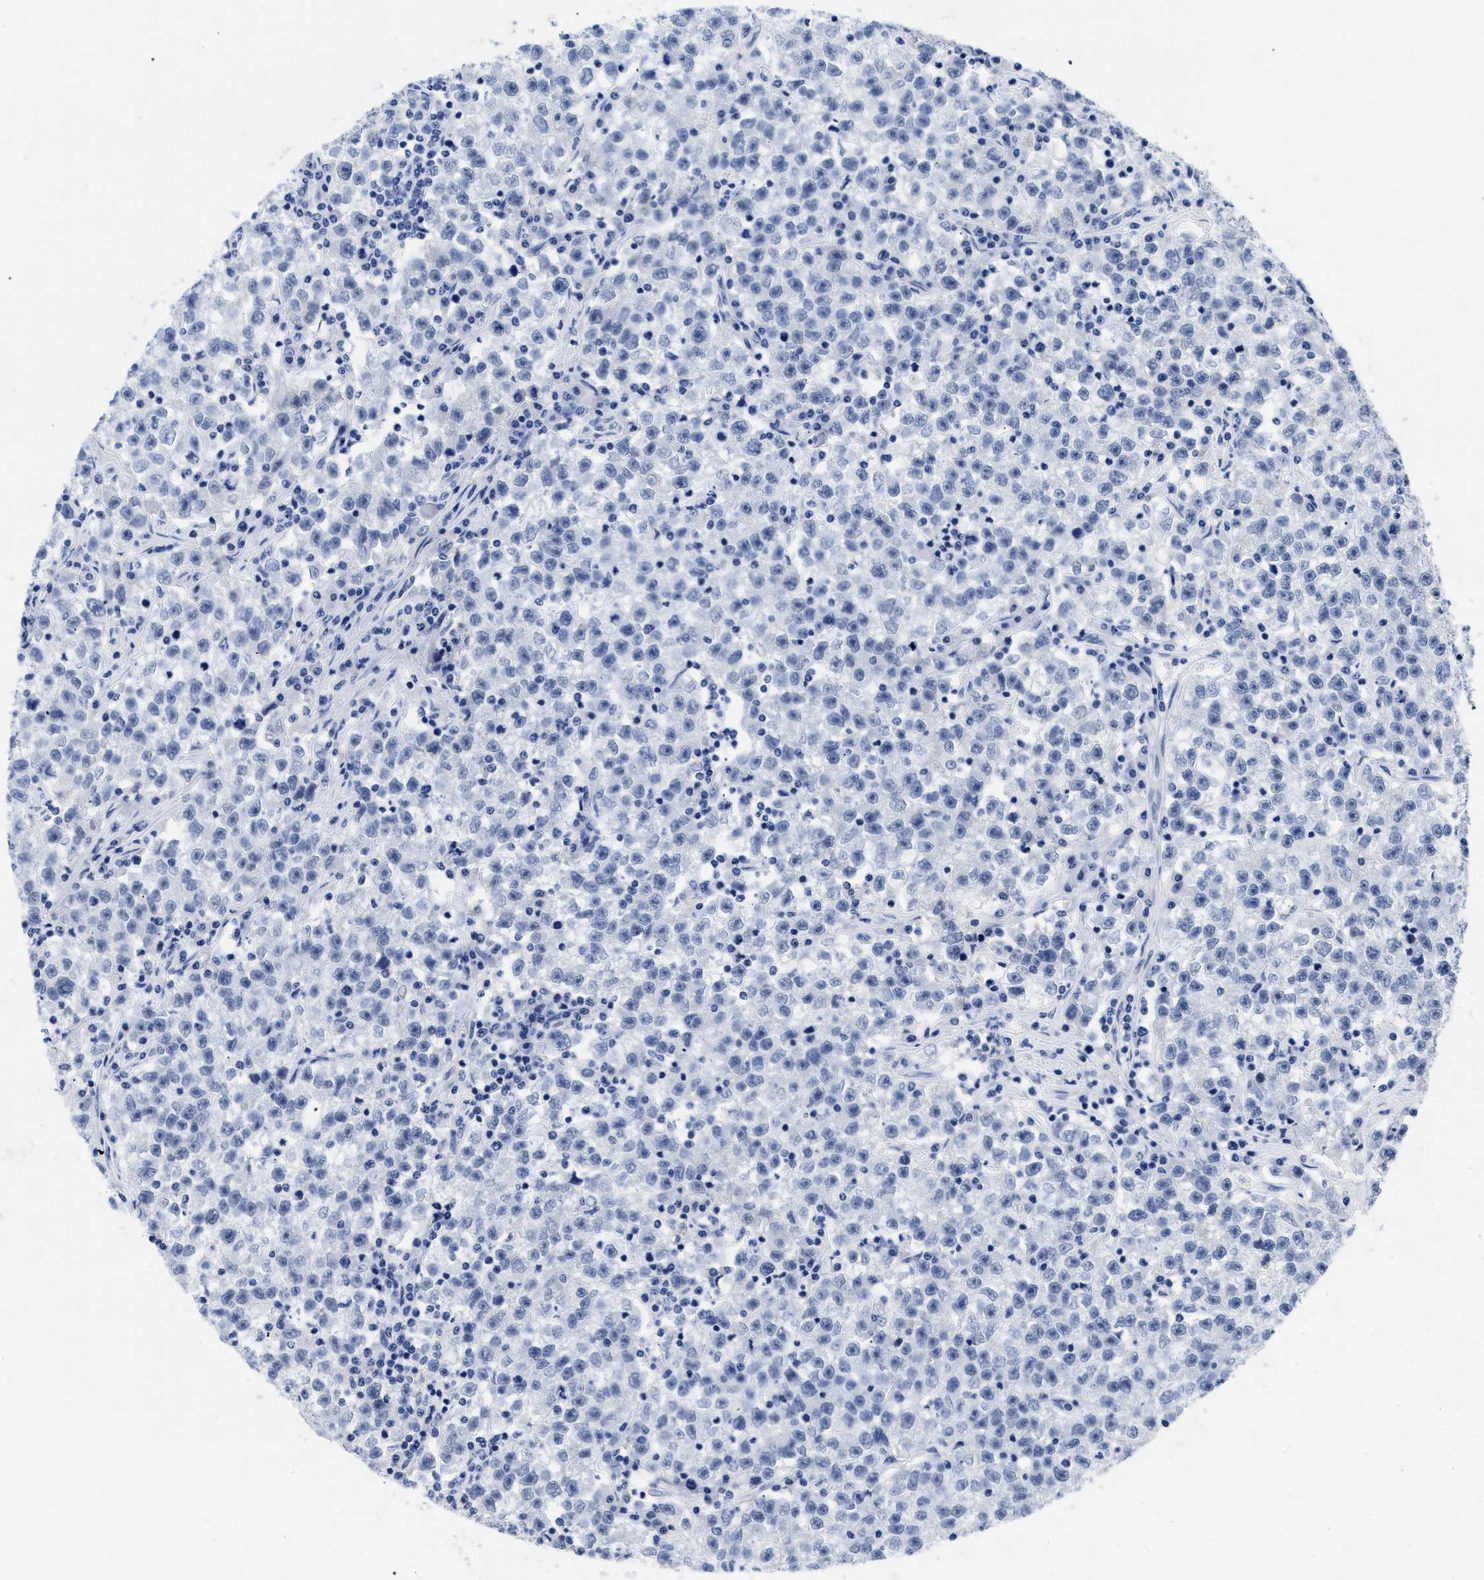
{"staining": {"intensity": "negative", "quantity": "none", "location": "none"}, "tissue": "testis cancer", "cell_type": "Tumor cells", "image_type": "cancer", "snomed": [{"axis": "morphology", "description": "Seminoma, NOS"}, {"axis": "topography", "description": "Testis"}], "caption": "Tumor cells show no significant staining in testis cancer (seminoma).", "gene": "TREML1", "patient": {"sex": "male", "age": 22}}